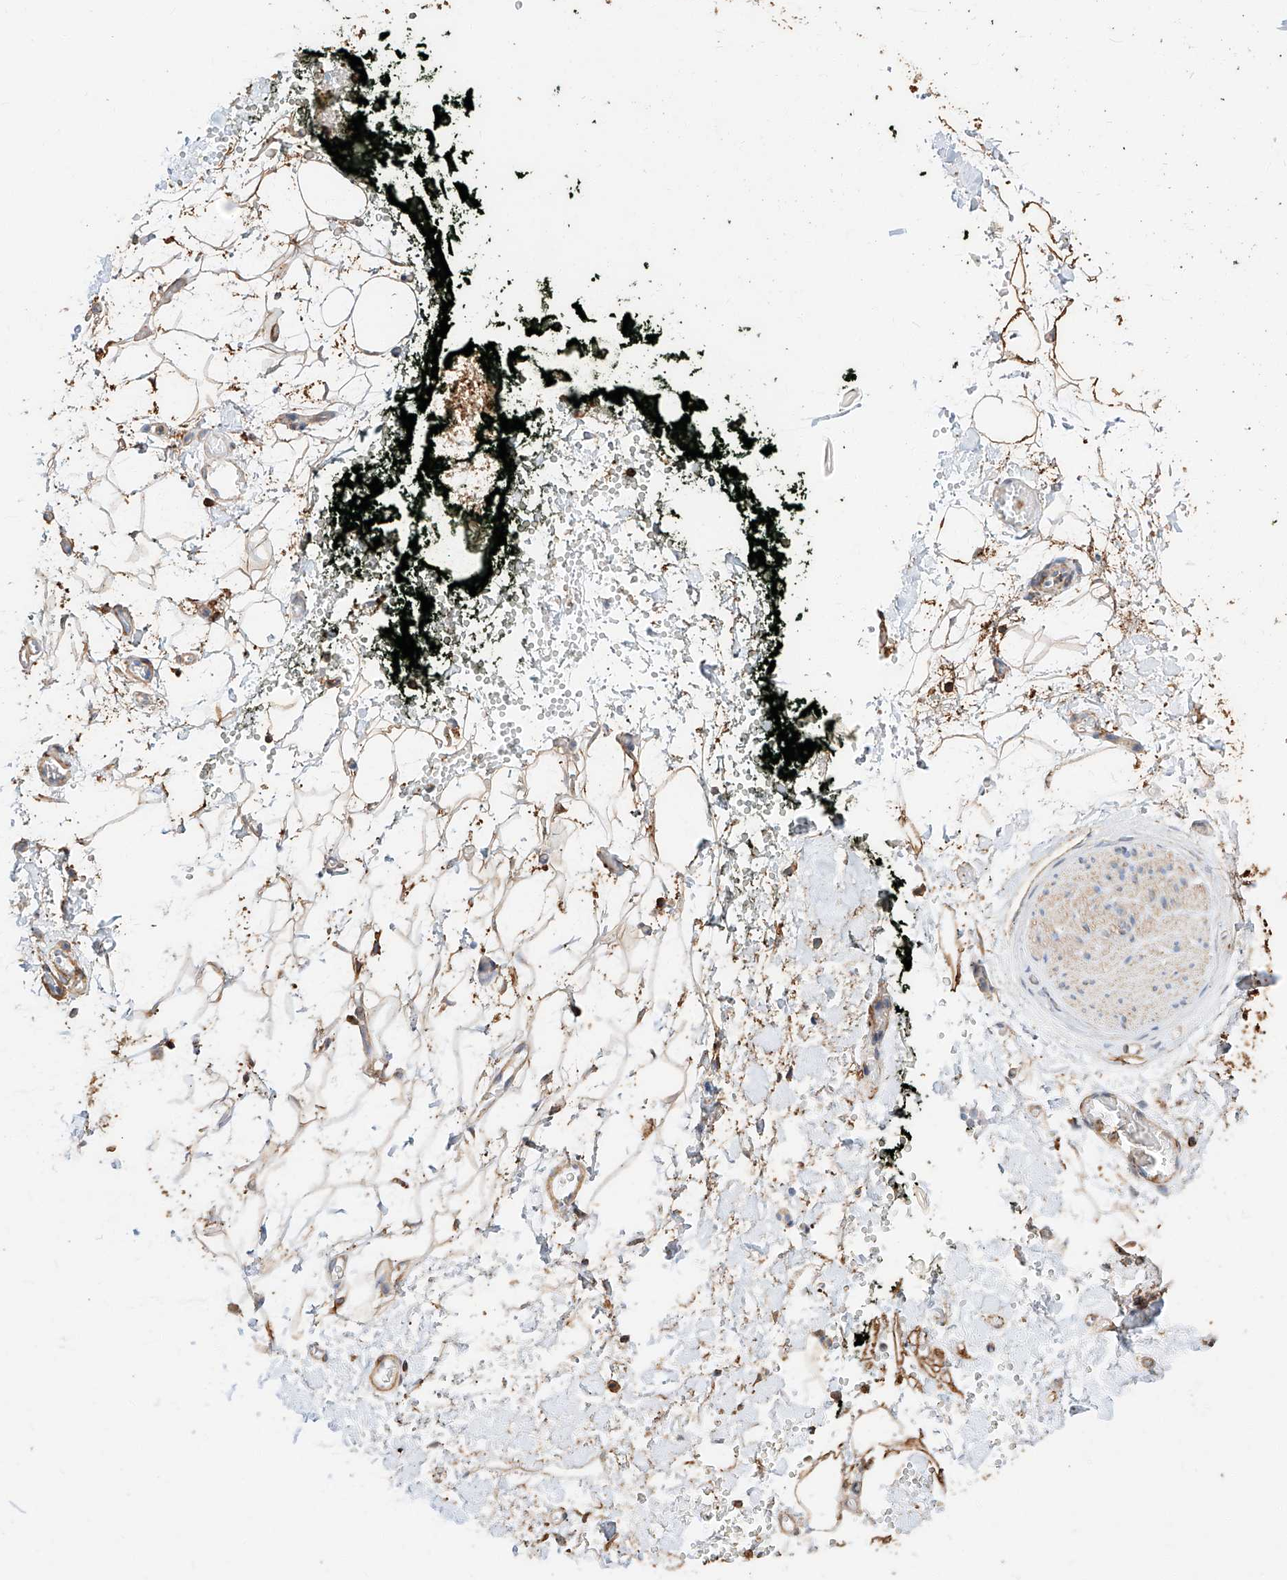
{"staining": {"intensity": "moderate", "quantity": "25%-75%", "location": "cytoplasmic/membranous"}, "tissue": "adipose tissue", "cell_type": "Adipocytes", "image_type": "normal", "snomed": [{"axis": "morphology", "description": "Normal tissue, NOS"}, {"axis": "morphology", "description": "Adenocarcinoma, NOS"}, {"axis": "topography", "description": "Pancreas"}, {"axis": "topography", "description": "Peripheral nerve tissue"}], "caption": "Immunohistochemistry (IHC) (DAB (3,3'-diaminobenzidine)) staining of unremarkable human adipose tissue displays moderate cytoplasmic/membranous protein expression in approximately 25%-75% of adipocytes.", "gene": "WFS1", "patient": {"sex": "male", "age": 59}}